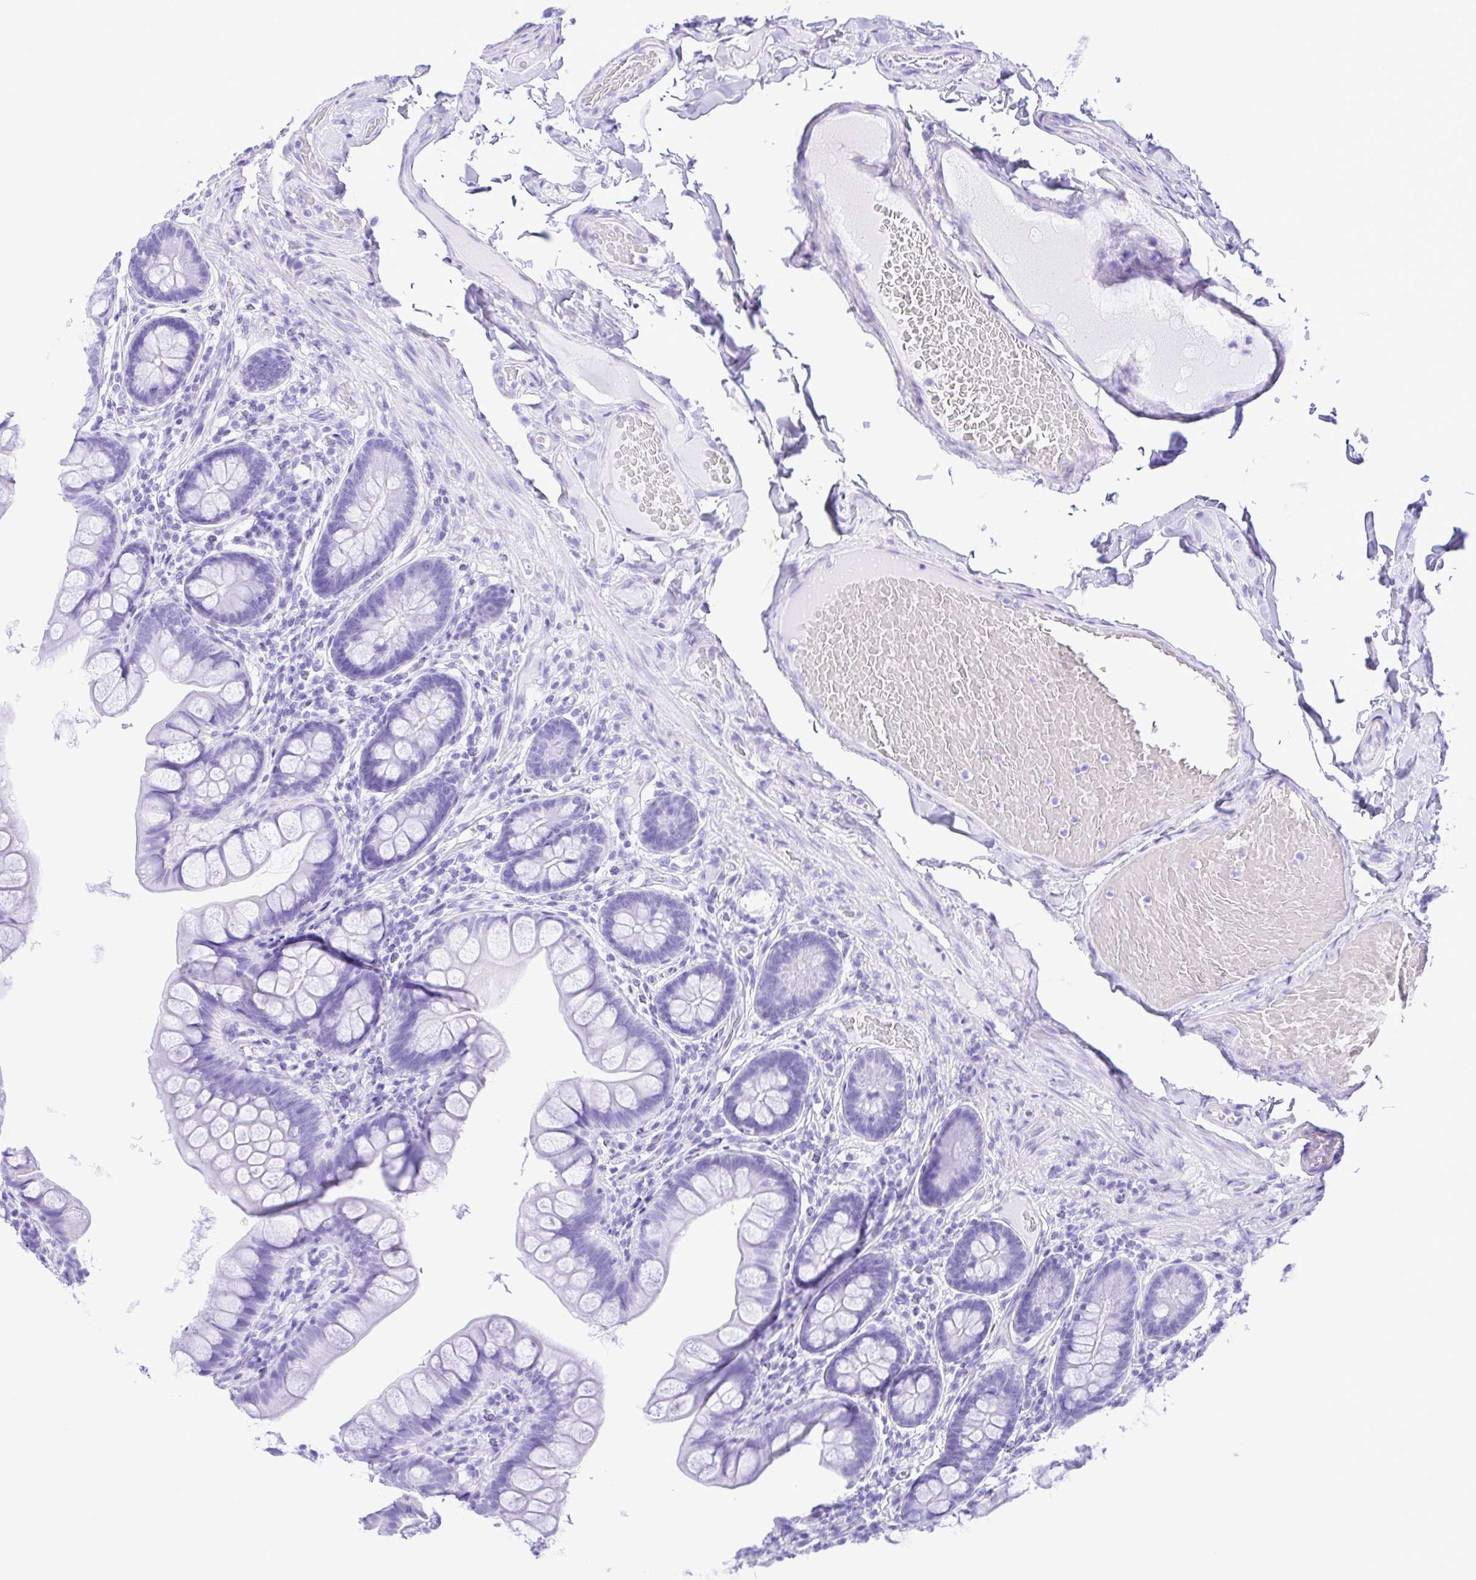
{"staining": {"intensity": "negative", "quantity": "none", "location": "none"}, "tissue": "small intestine", "cell_type": "Glandular cells", "image_type": "normal", "snomed": [{"axis": "morphology", "description": "Normal tissue, NOS"}, {"axis": "topography", "description": "Small intestine"}], "caption": "Immunohistochemistry photomicrograph of unremarkable small intestine: human small intestine stained with DAB (3,3'-diaminobenzidine) demonstrates no significant protein positivity in glandular cells.", "gene": "FLT1", "patient": {"sex": "male", "age": 70}}